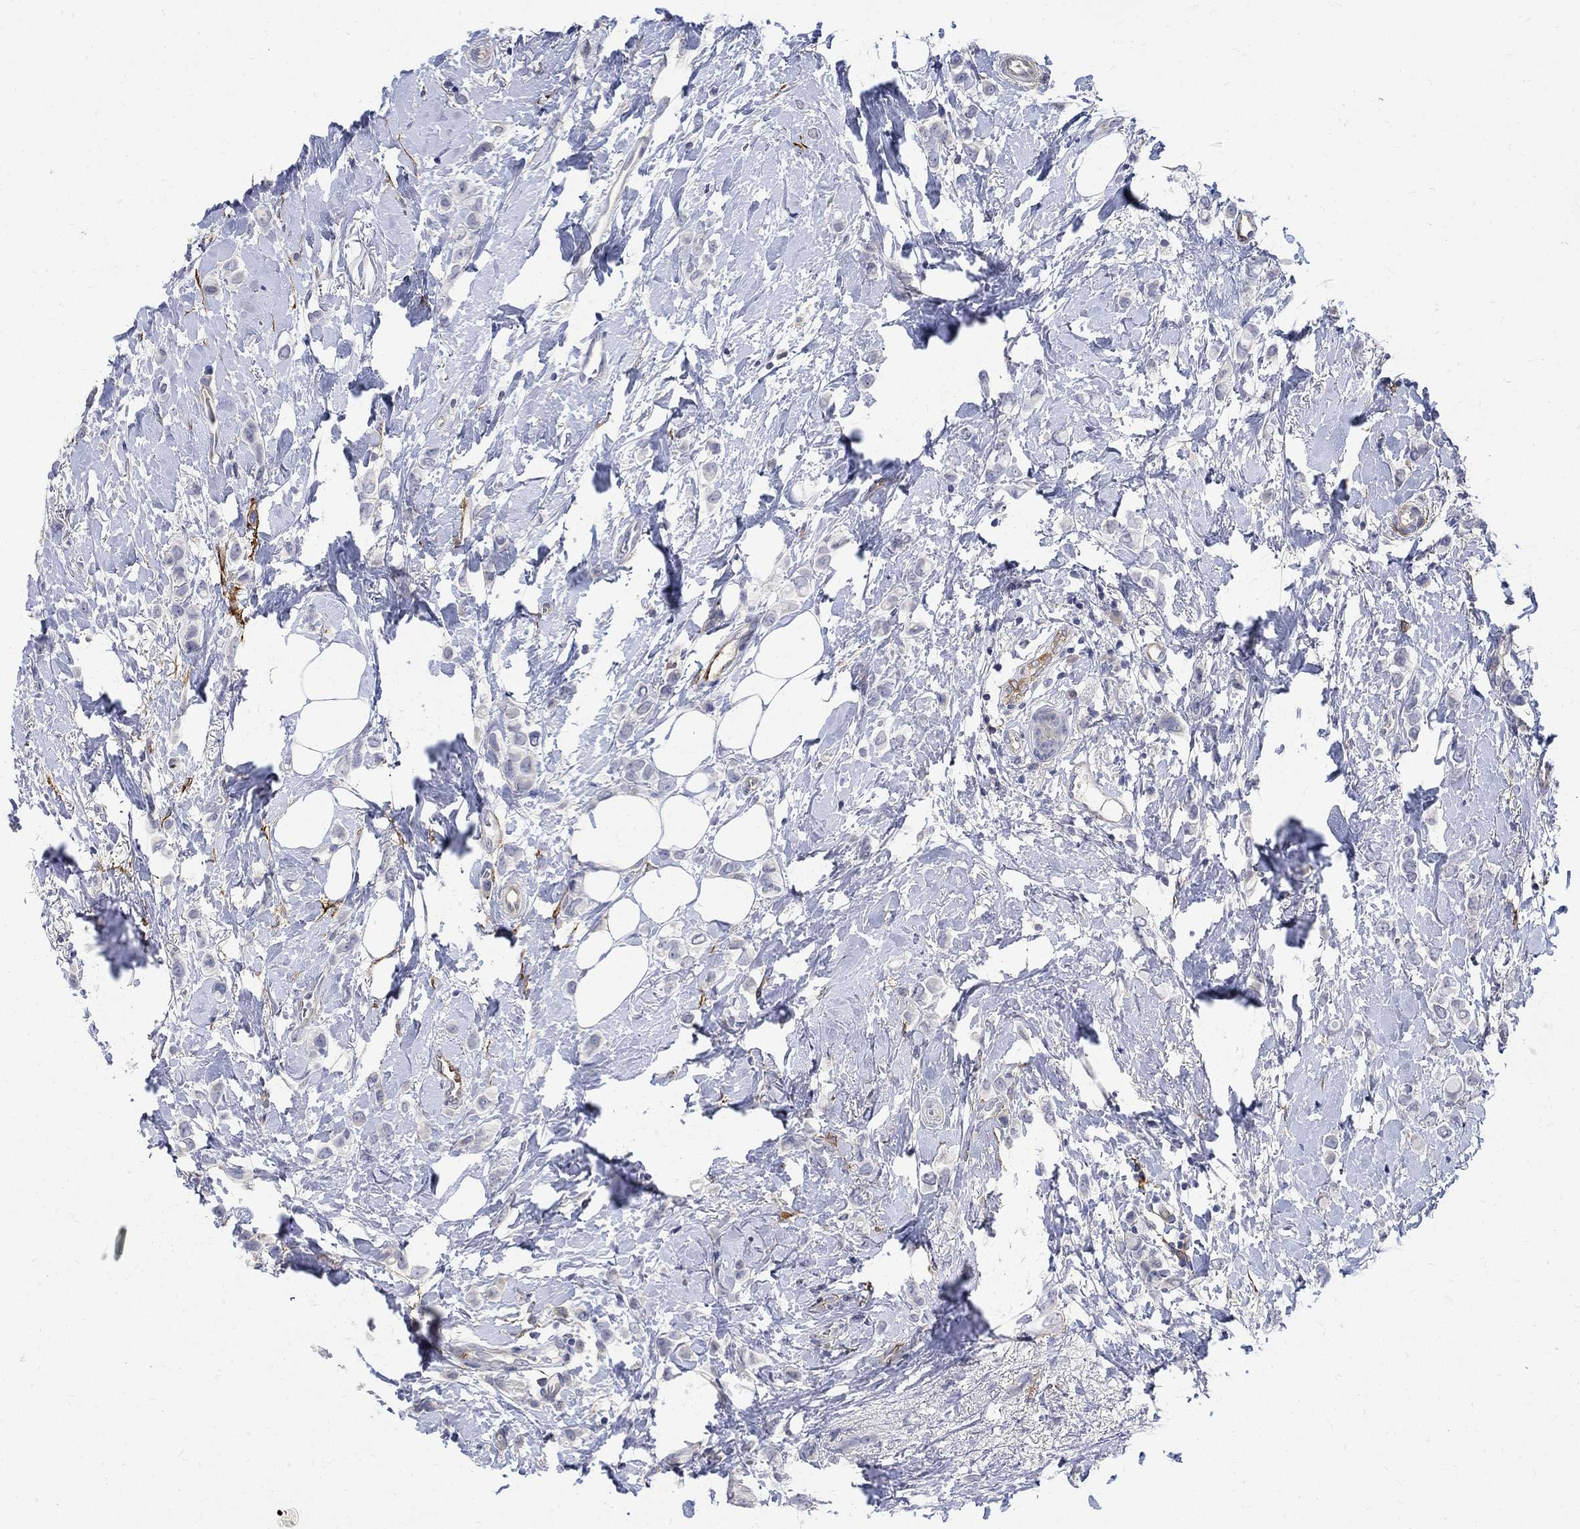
{"staining": {"intensity": "negative", "quantity": "none", "location": "none"}, "tissue": "breast cancer", "cell_type": "Tumor cells", "image_type": "cancer", "snomed": [{"axis": "morphology", "description": "Lobular carcinoma"}, {"axis": "topography", "description": "Breast"}], "caption": "There is no significant expression in tumor cells of breast lobular carcinoma. (Brightfield microscopy of DAB IHC at high magnification).", "gene": "TGM2", "patient": {"sex": "female", "age": 66}}